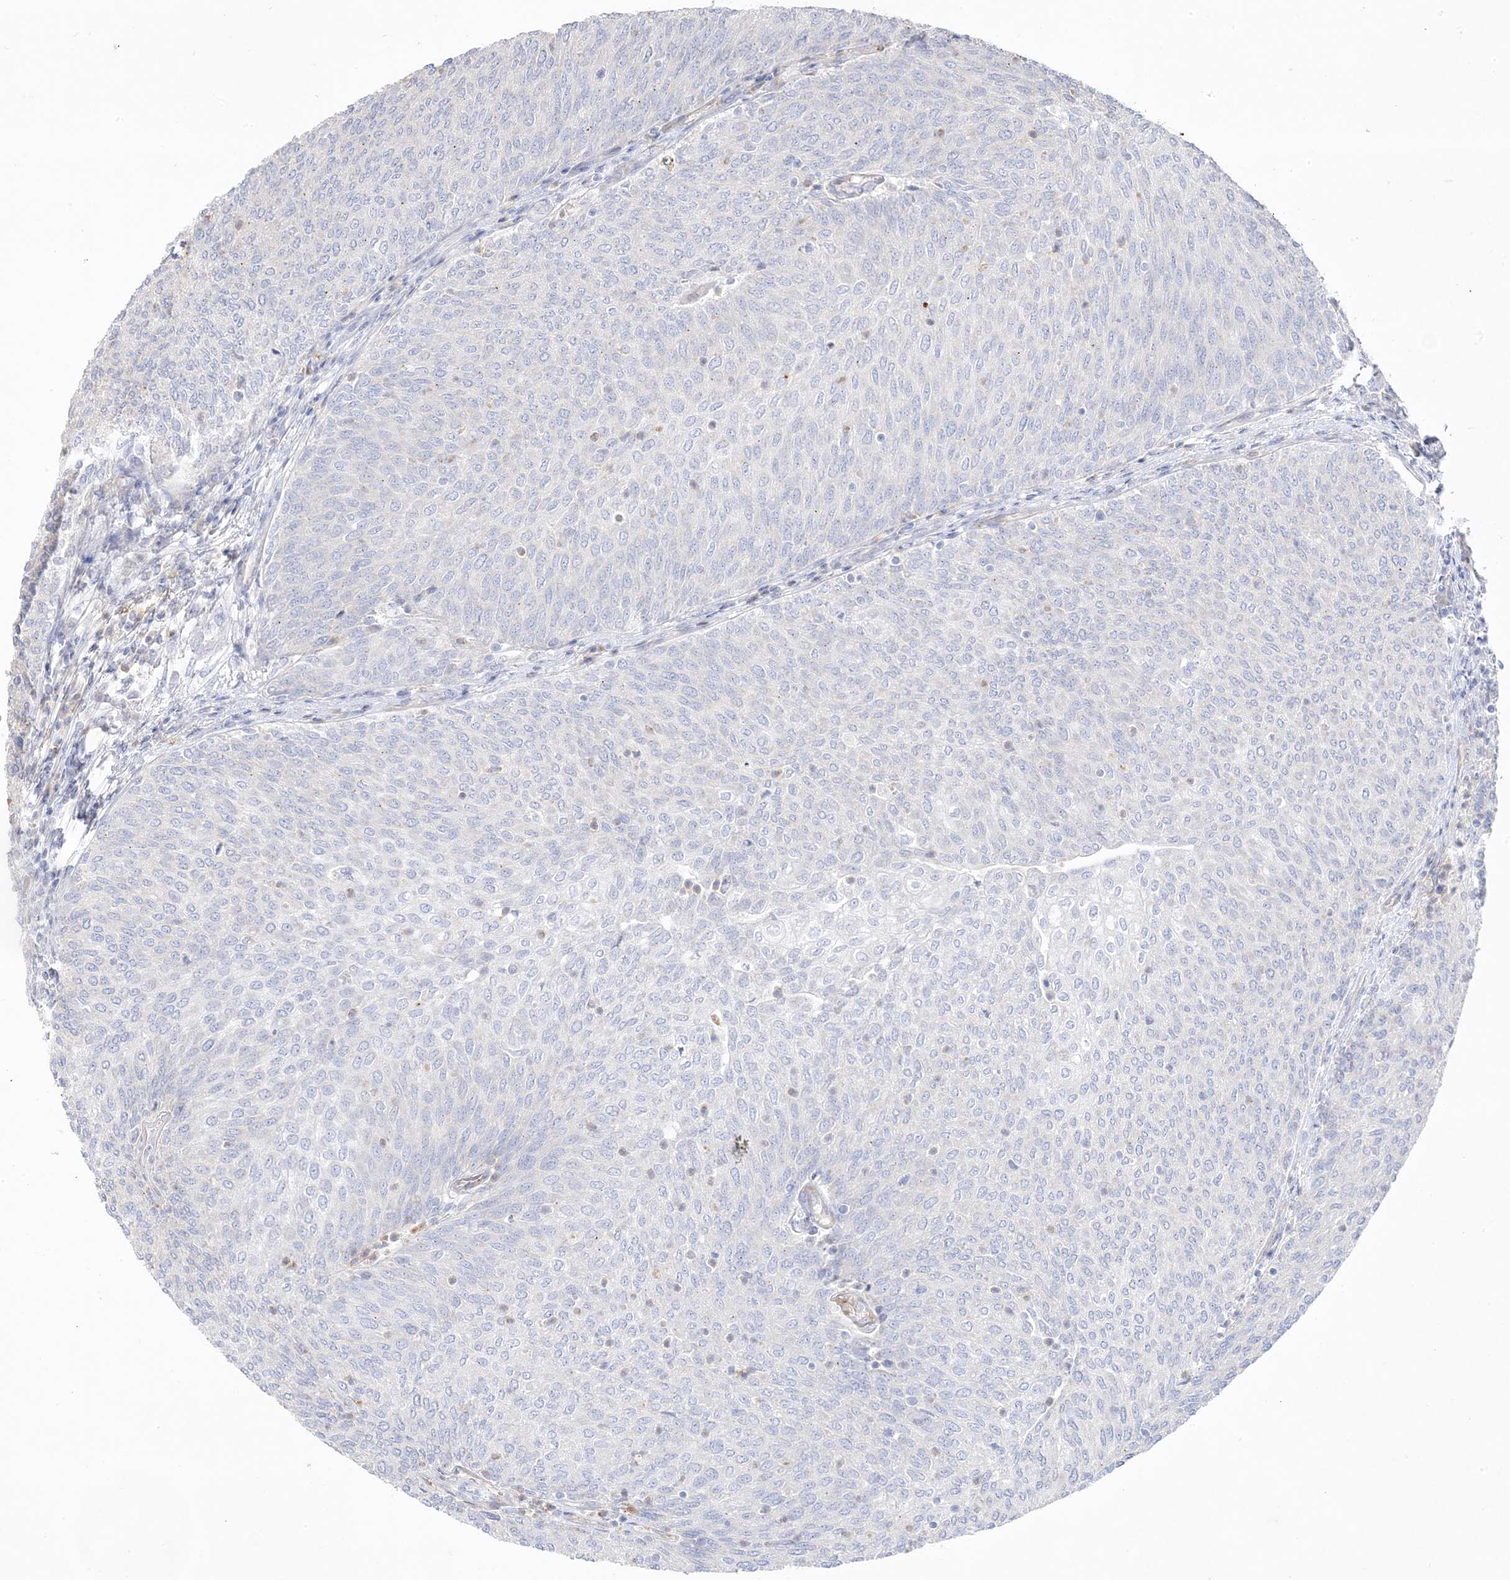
{"staining": {"intensity": "negative", "quantity": "none", "location": "none"}, "tissue": "urothelial cancer", "cell_type": "Tumor cells", "image_type": "cancer", "snomed": [{"axis": "morphology", "description": "Urothelial carcinoma, Low grade"}, {"axis": "topography", "description": "Urinary bladder"}], "caption": "DAB (3,3'-diaminobenzidine) immunohistochemical staining of human low-grade urothelial carcinoma displays no significant expression in tumor cells. Nuclei are stained in blue.", "gene": "TRANK1", "patient": {"sex": "female", "age": 79}}